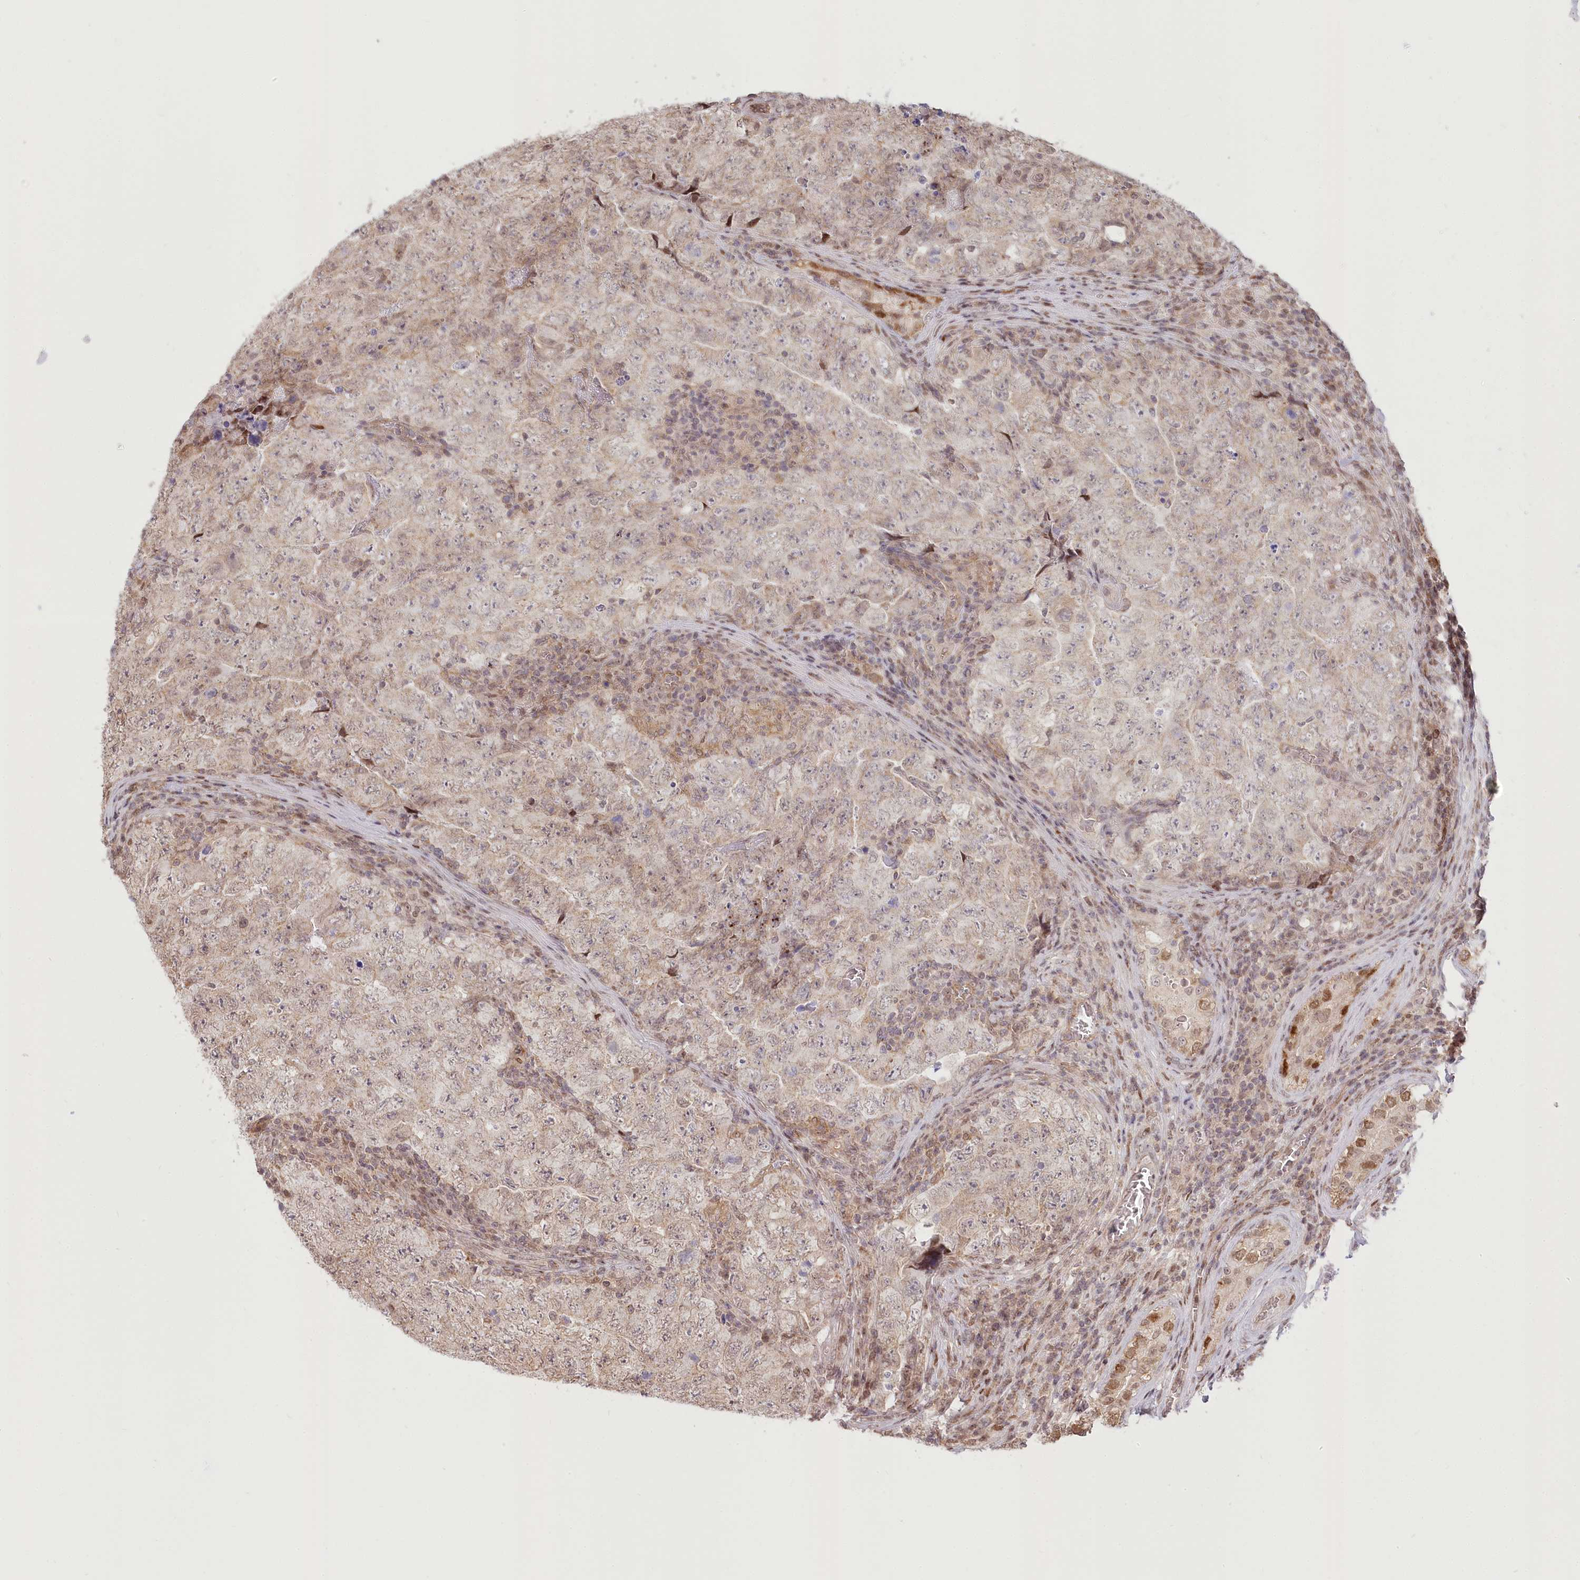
{"staining": {"intensity": "weak", "quantity": "25%-75%", "location": "cytoplasmic/membranous"}, "tissue": "testis cancer", "cell_type": "Tumor cells", "image_type": "cancer", "snomed": [{"axis": "morphology", "description": "Carcinoma, Embryonal, NOS"}, {"axis": "topography", "description": "Testis"}], "caption": "High-power microscopy captured an IHC photomicrograph of testis cancer, revealing weak cytoplasmic/membranous positivity in about 25%-75% of tumor cells.", "gene": "PYURF", "patient": {"sex": "male", "age": 26}}